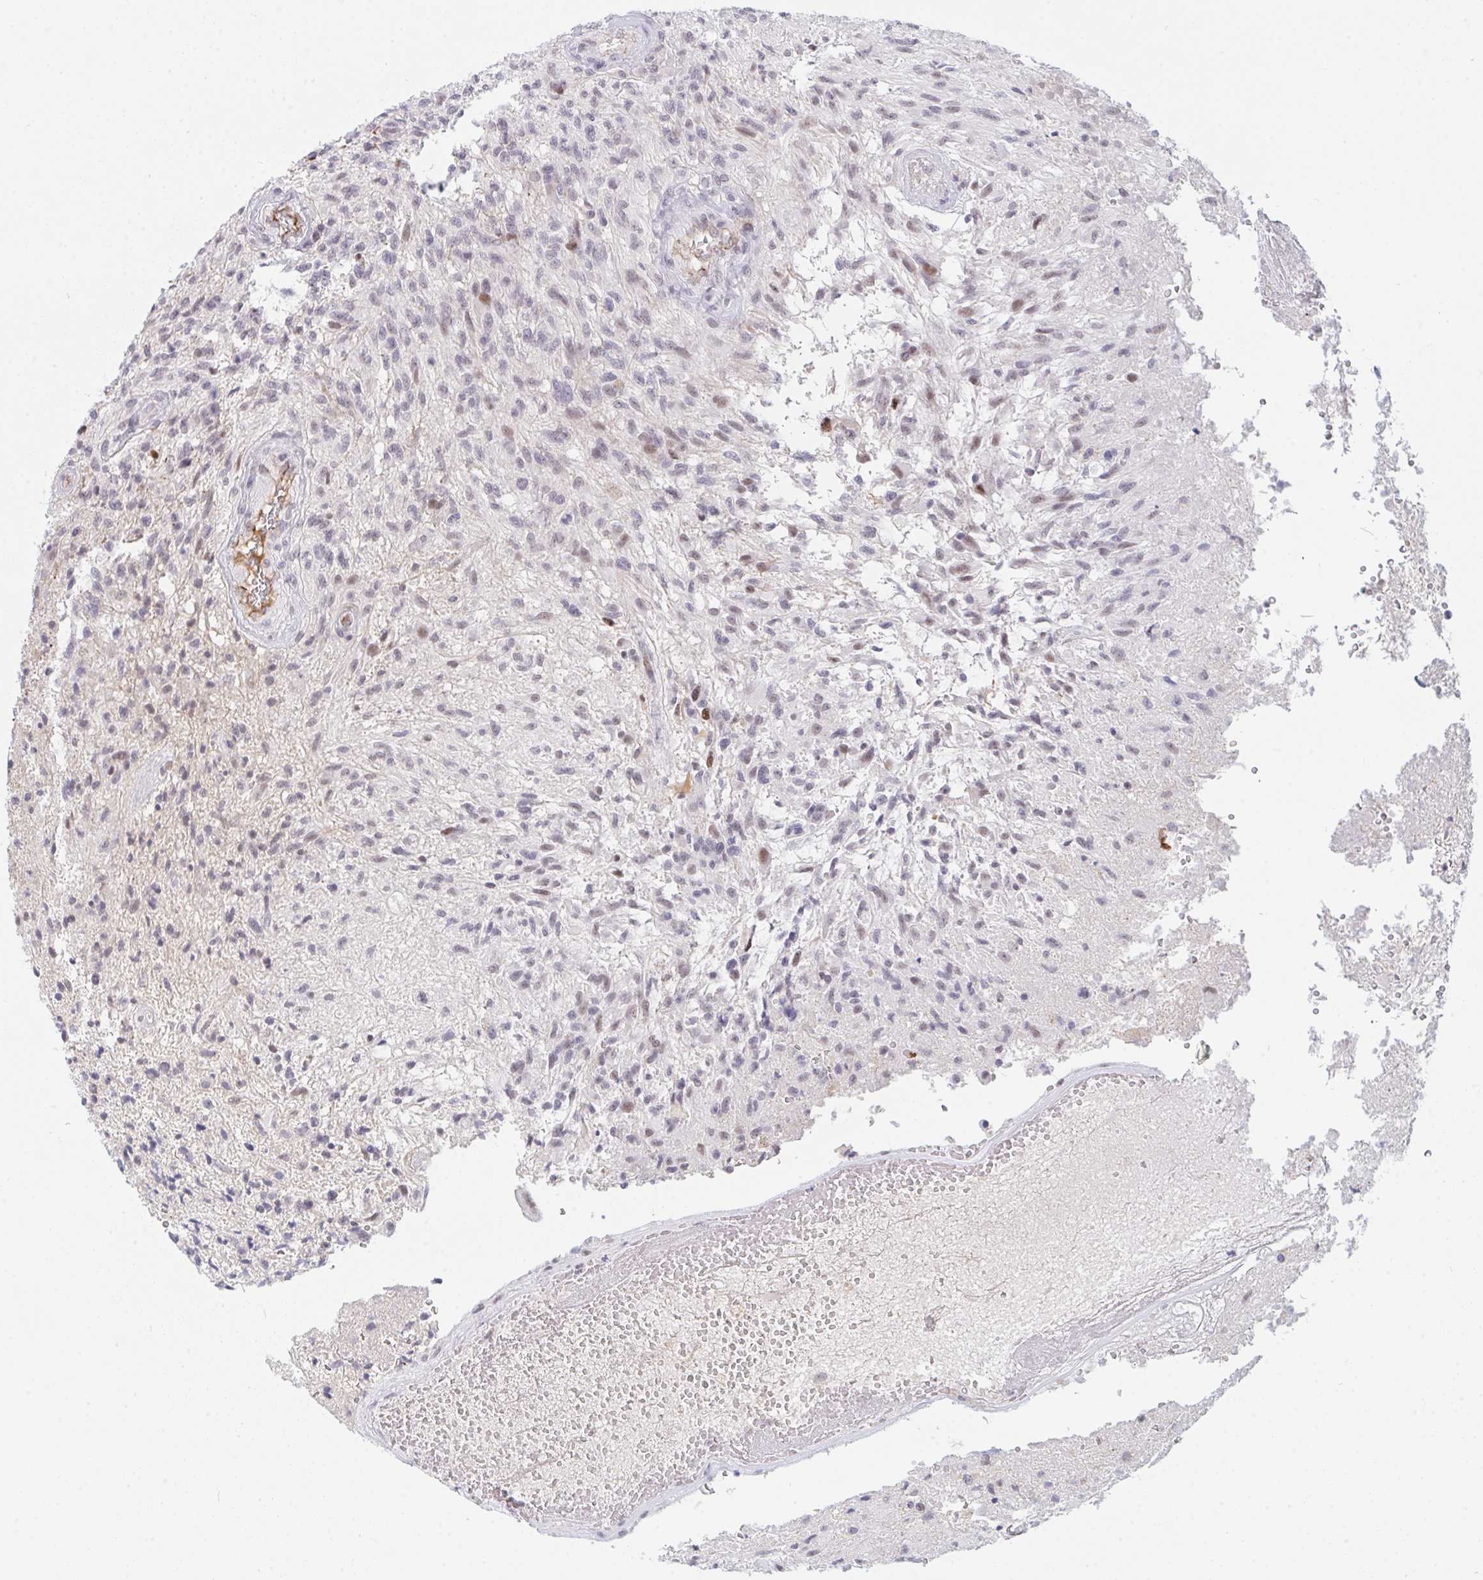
{"staining": {"intensity": "weak", "quantity": "<25%", "location": "nuclear"}, "tissue": "glioma", "cell_type": "Tumor cells", "image_type": "cancer", "snomed": [{"axis": "morphology", "description": "Glioma, malignant, High grade"}, {"axis": "topography", "description": "Brain"}], "caption": "Immunohistochemistry of glioma exhibits no expression in tumor cells.", "gene": "DSCAML1", "patient": {"sex": "male", "age": 56}}